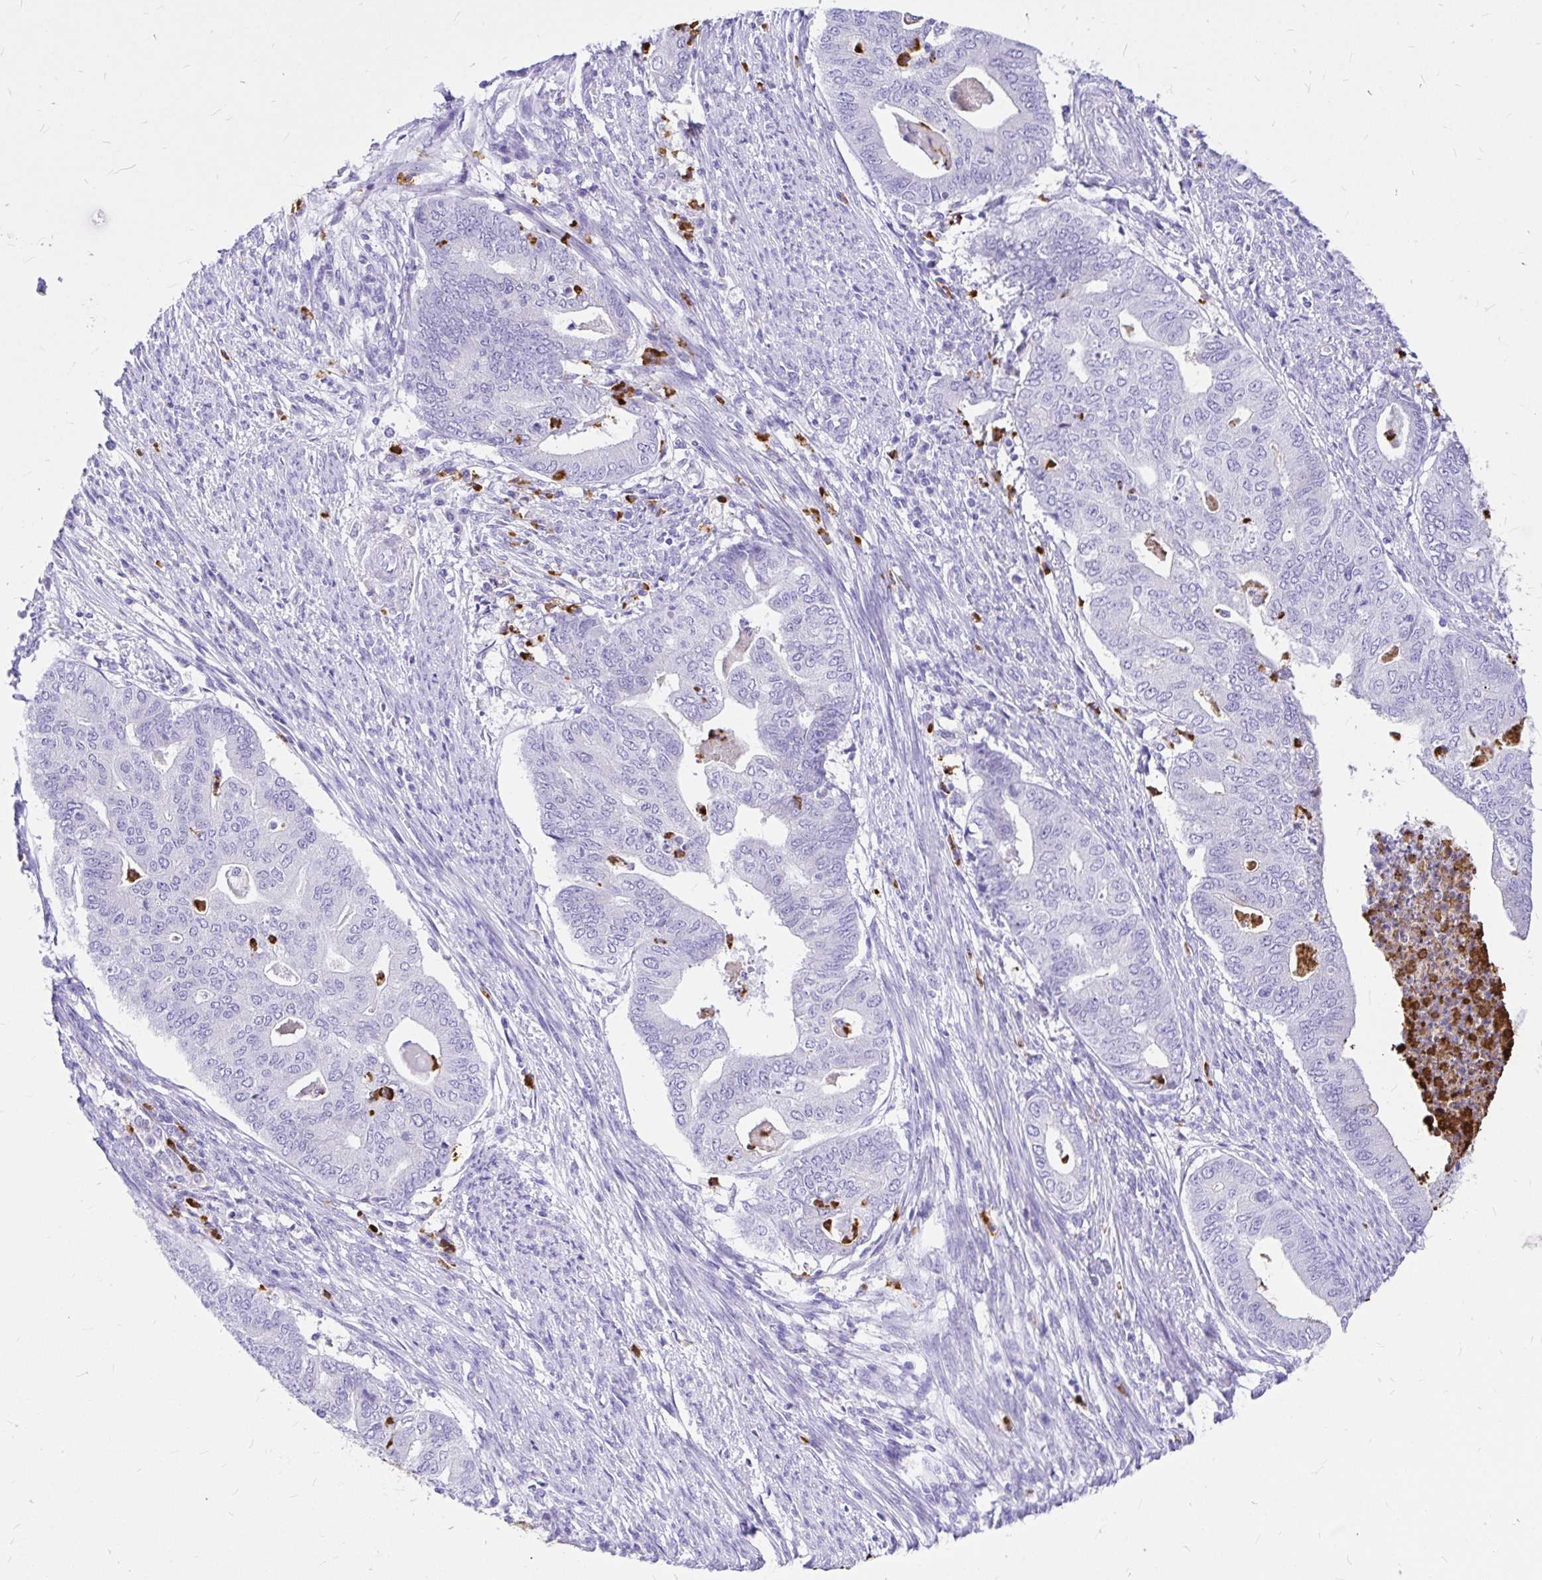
{"staining": {"intensity": "negative", "quantity": "none", "location": "none"}, "tissue": "endometrial cancer", "cell_type": "Tumor cells", "image_type": "cancer", "snomed": [{"axis": "morphology", "description": "Adenocarcinoma, NOS"}, {"axis": "topography", "description": "Endometrium"}], "caption": "Immunohistochemical staining of endometrial cancer (adenocarcinoma) displays no significant staining in tumor cells. Brightfield microscopy of immunohistochemistry stained with DAB (3,3'-diaminobenzidine) (brown) and hematoxylin (blue), captured at high magnification.", "gene": "CLEC1B", "patient": {"sex": "female", "age": 79}}